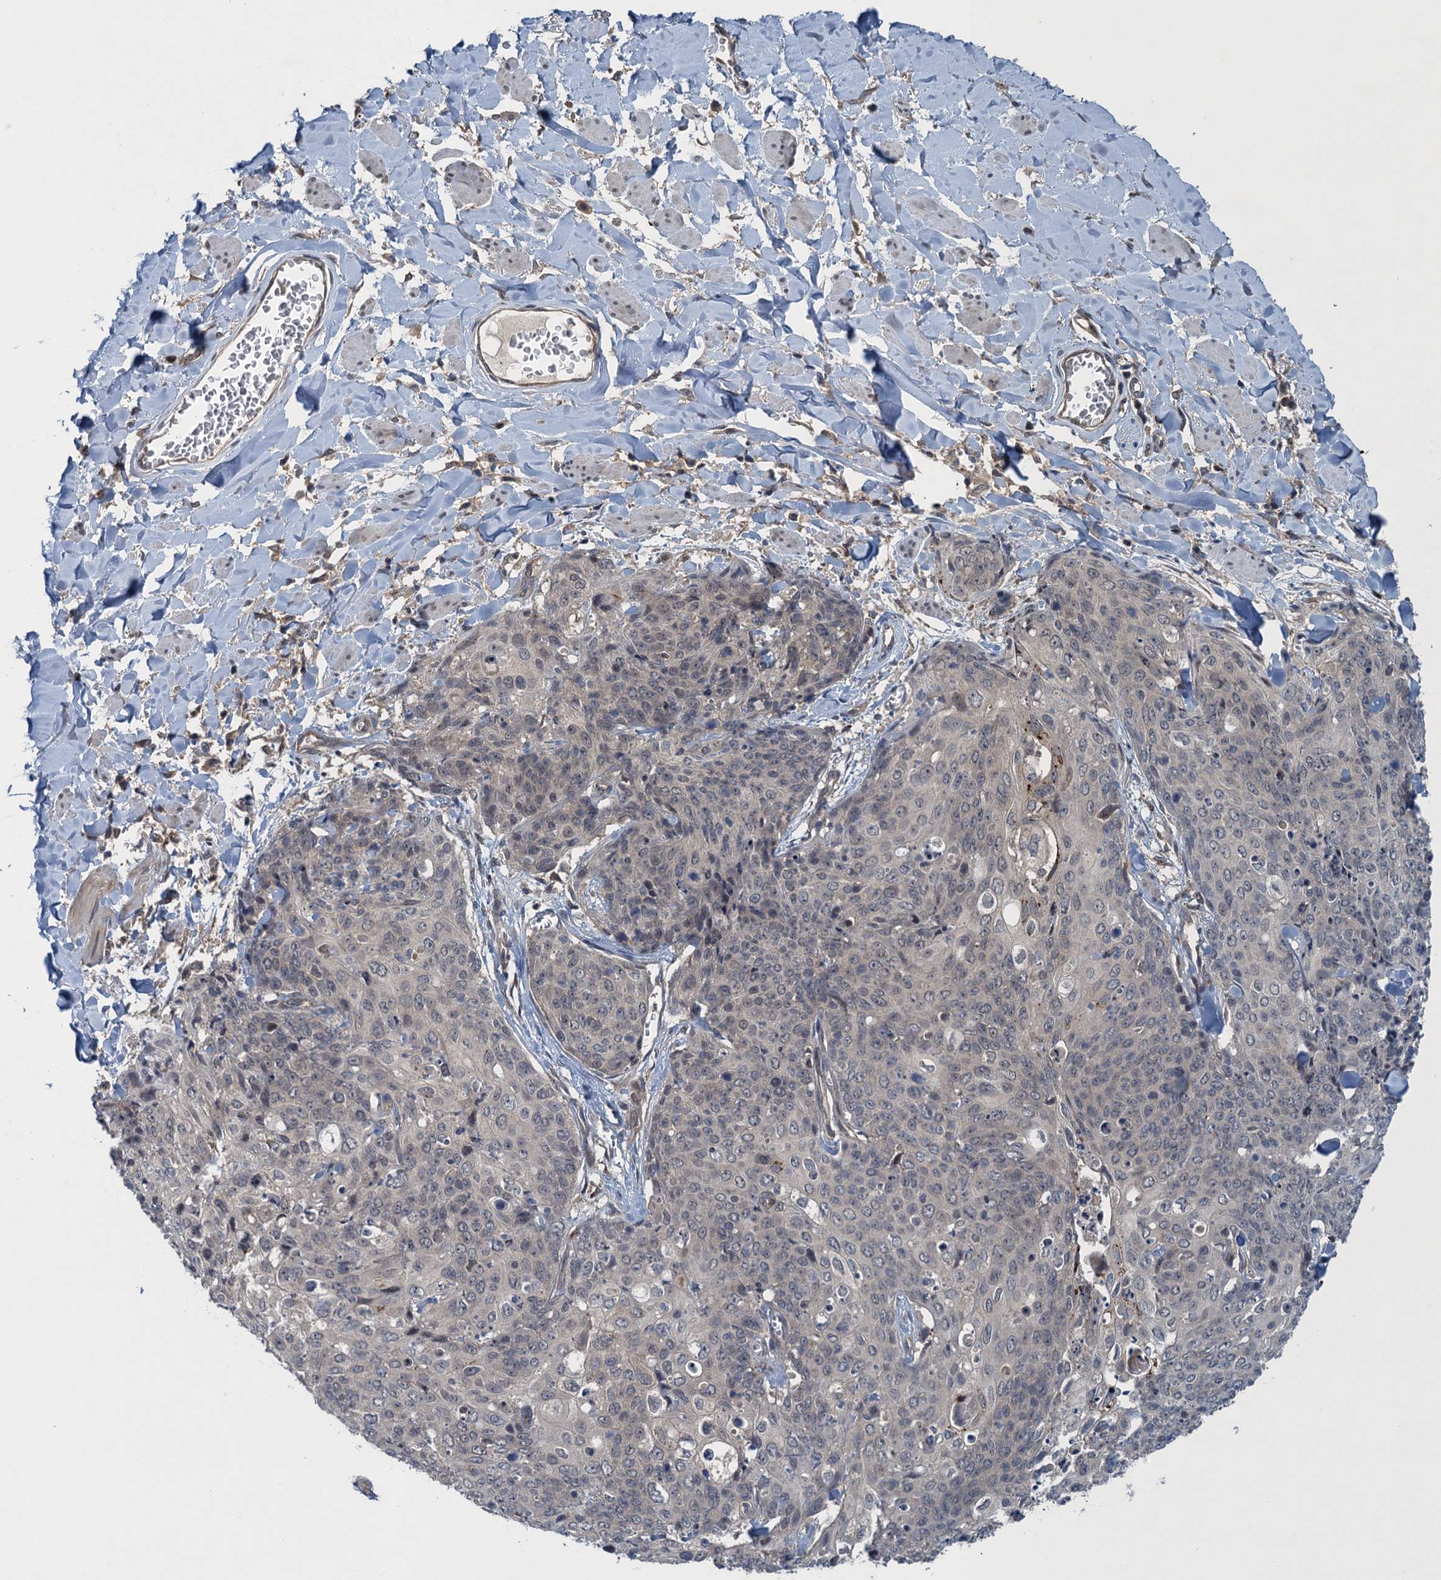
{"staining": {"intensity": "negative", "quantity": "none", "location": "none"}, "tissue": "skin cancer", "cell_type": "Tumor cells", "image_type": "cancer", "snomed": [{"axis": "morphology", "description": "Squamous cell carcinoma, NOS"}, {"axis": "topography", "description": "Skin"}, {"axis": "topography", "description": "Vulva"}], "caption": "Immunohistochemistry image of squamous cell carcinoma (skin) stained for a protein (brown), which demonstrates no expression in tumor cells. (DAB IHC with hematoxylin counter stain).", "gene": "RNF165", "patient": {"sex": "female", "age": 85}}